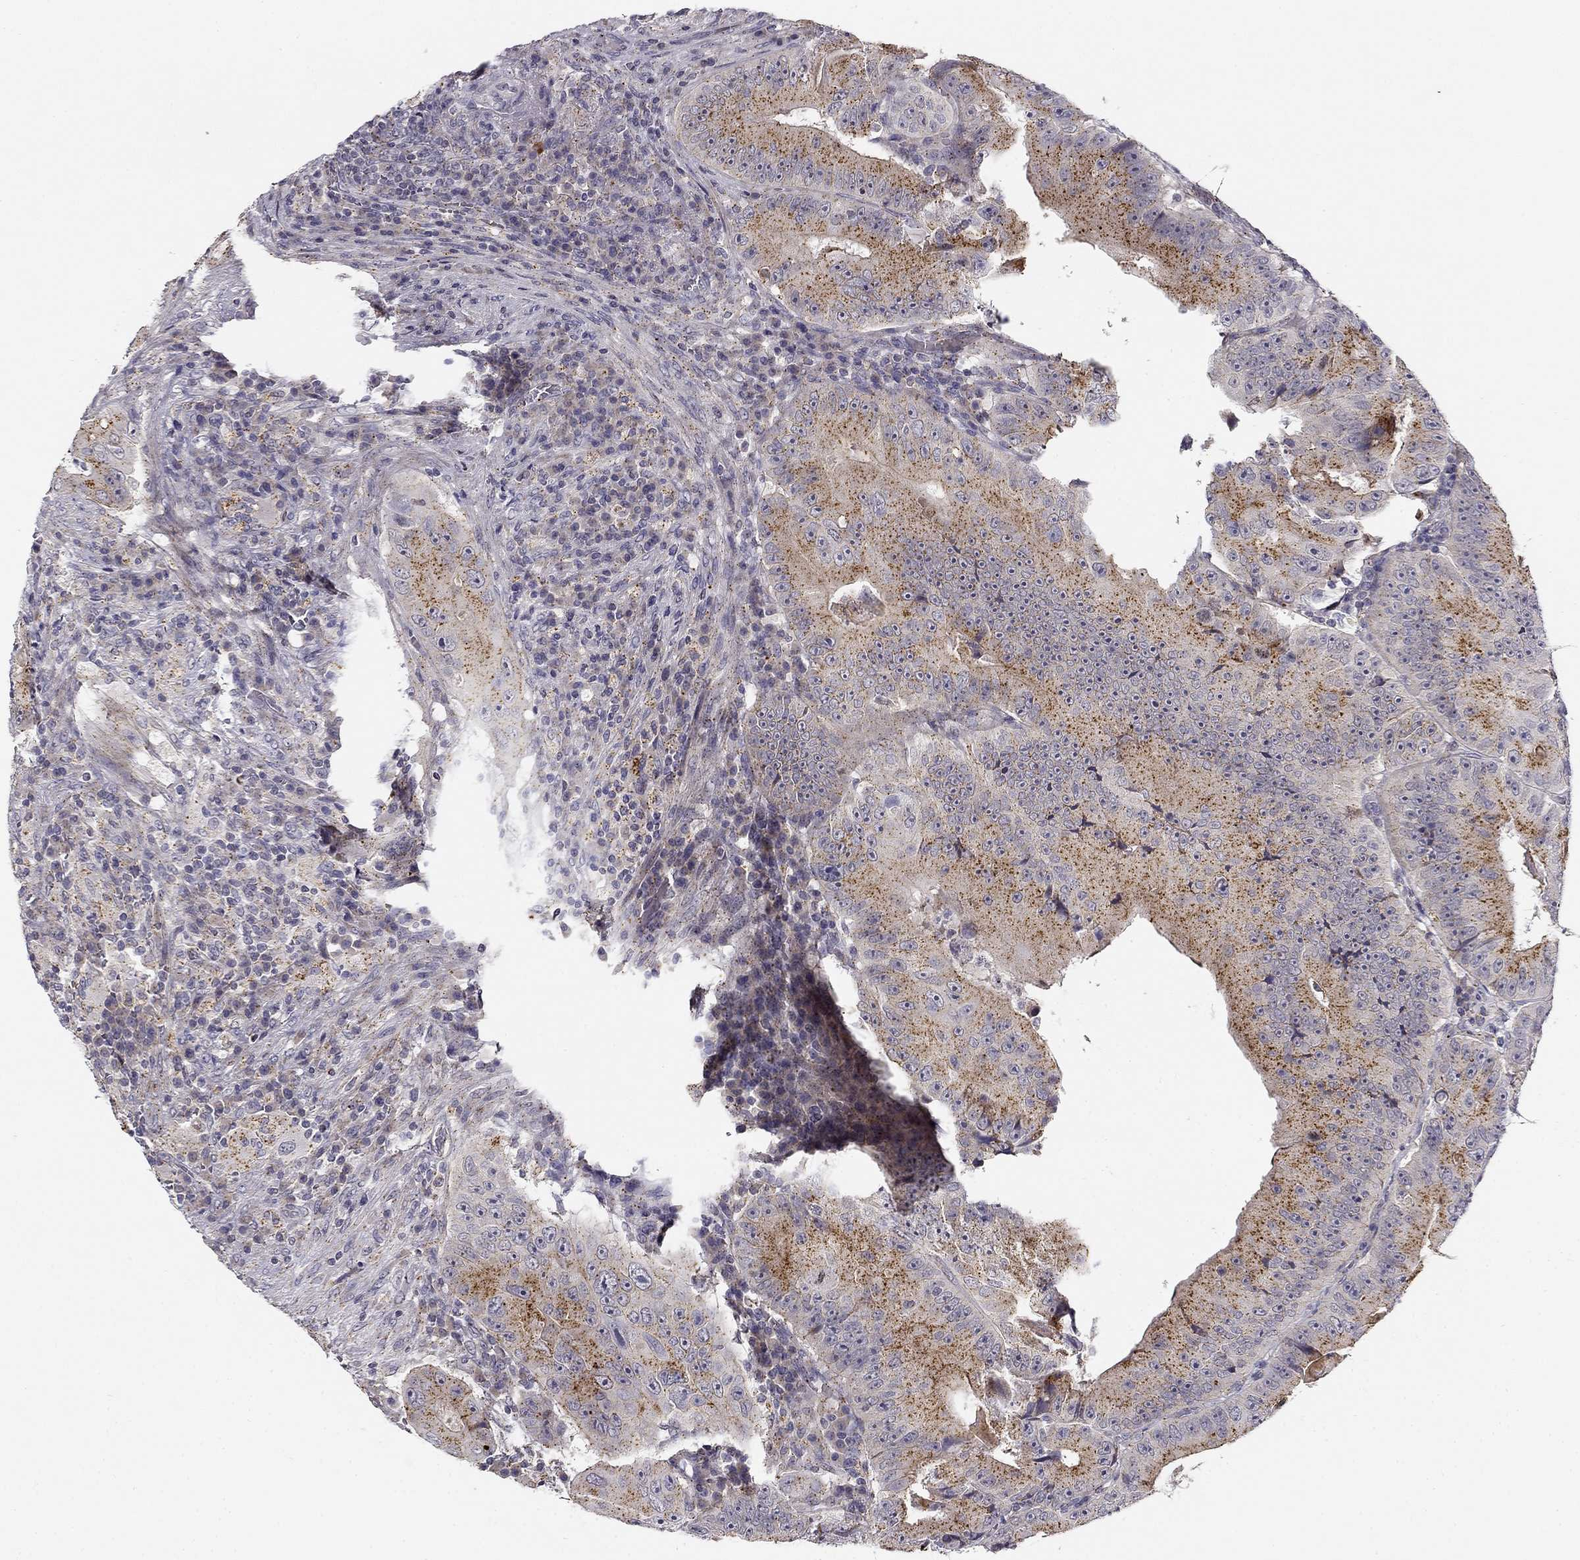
{"staining": {"intensity": "strong", "quantity": "<25%", "location": "cytoplasmic/membranous"}, "tissue": "colorectal cancer", "cell_type": "Tumor cells", "image_type": "cancer", "snomed": [{"axis": "morphology", "description": "Adenocarcinoma, NOS"}, {"axis": "topography", "description": "Colon"}], "caption": "The micrograph exhibits a brown stain indicating the presence of a protein in the cytoplasmic/membranous of tumor cells in colorectal cancer. (brown staining indicates protein expression, while blue staining denotes nuclei).", "gene": "CNR1", "patient": {"sex": "female", "age": 86}}